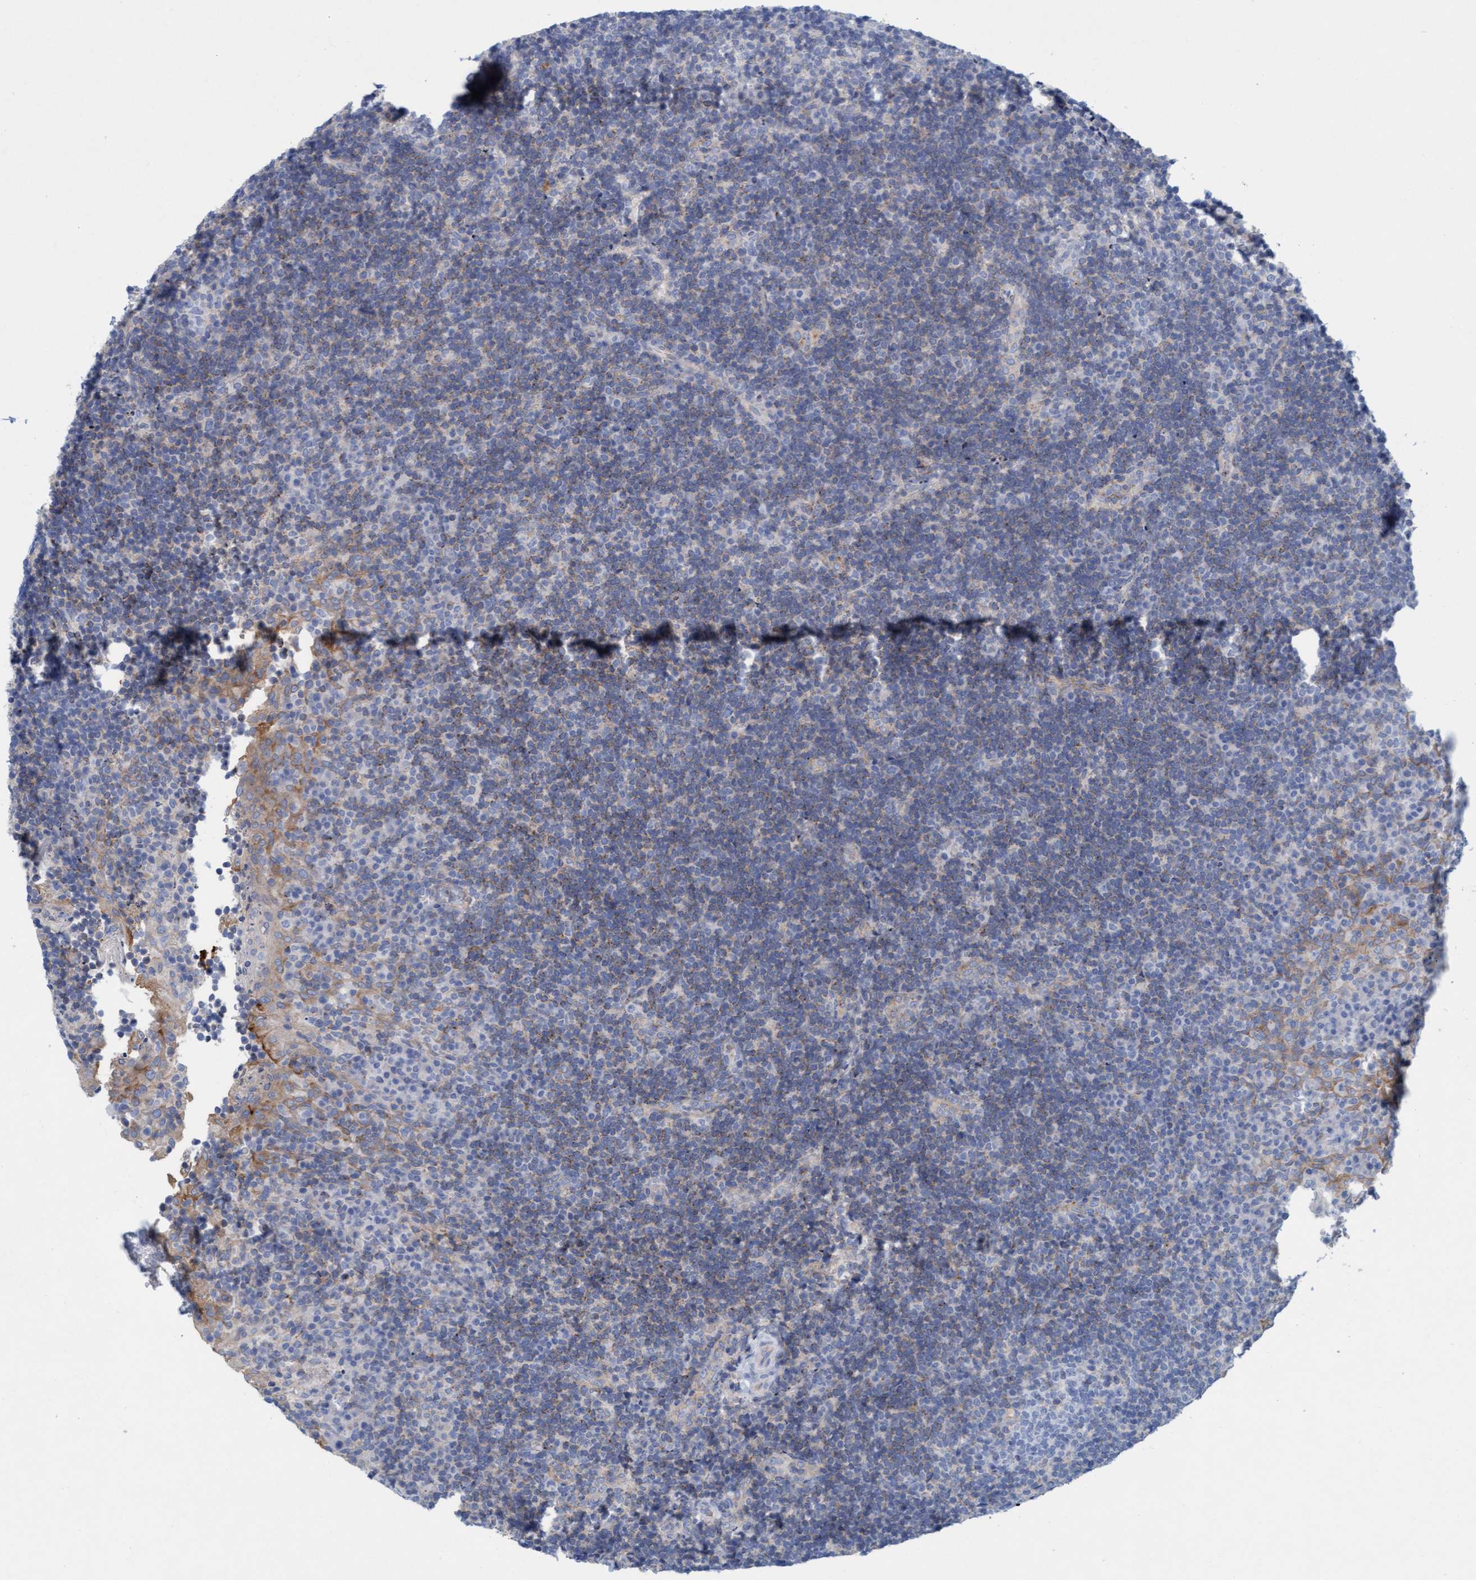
{"staining": {"intensity": "negative", "quantity": "none", "location": "none"}, "tissue": "lymphoma", "cell_type": "Tumor cells", "image_type": "cancer", "snomed": [{"axis": "morphology", "description": "Malignant lymphoma, non-Hodgkin's type, High grade"}, {"axis": "topography", "description": "Tonsil"}], "caption": "Immunohistochemical staining of human malignant lymphoma, non-Hodgkin's type (high-grade) shows no significant expression in tumor cells. Nuclei are stained in blue.", "gene": "SIGIRR", "patient": {"sex": "female", "age": 36}}